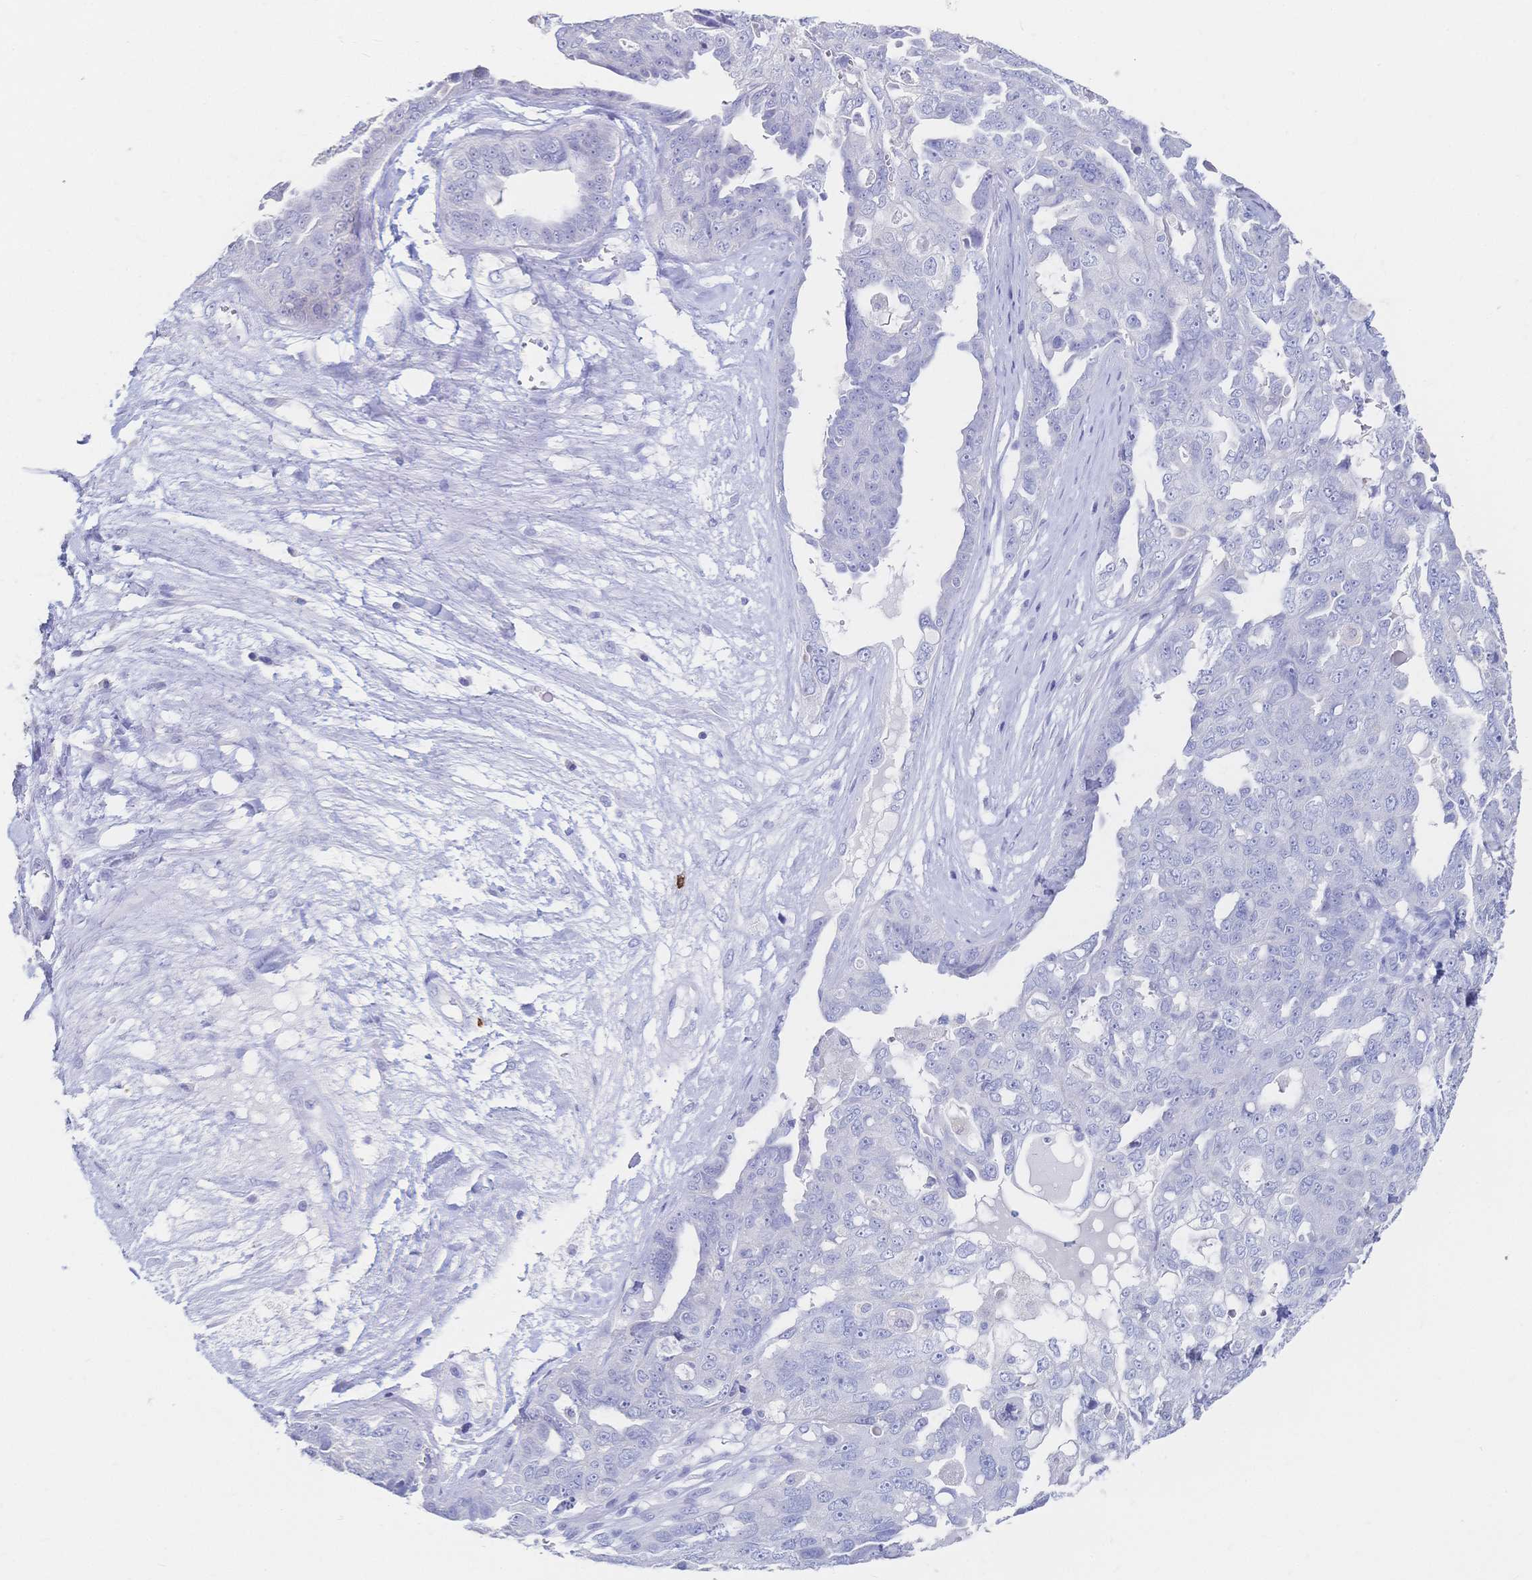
{"staining": {"intensity": "negative", "quantity": "none", "location": "none"}, "tissue": "ovarian cancer", "cell_type": "Tumor cells", "image_type": "cancer", "snomed": [{"axis": "morphology", "description": "Carcinoma, endometroid"}, {"axis": "topography", "description": "Ovary"}], "caption": "Immunohistochemistry (IHC) image of neoplastic tissue: endometroid carcinoma (ovarian) stained with DAB demonstrates no significant protein expression in tumor cells.", "gene": "IL2RB", "patient": {"sex": "female", "age": 70}}